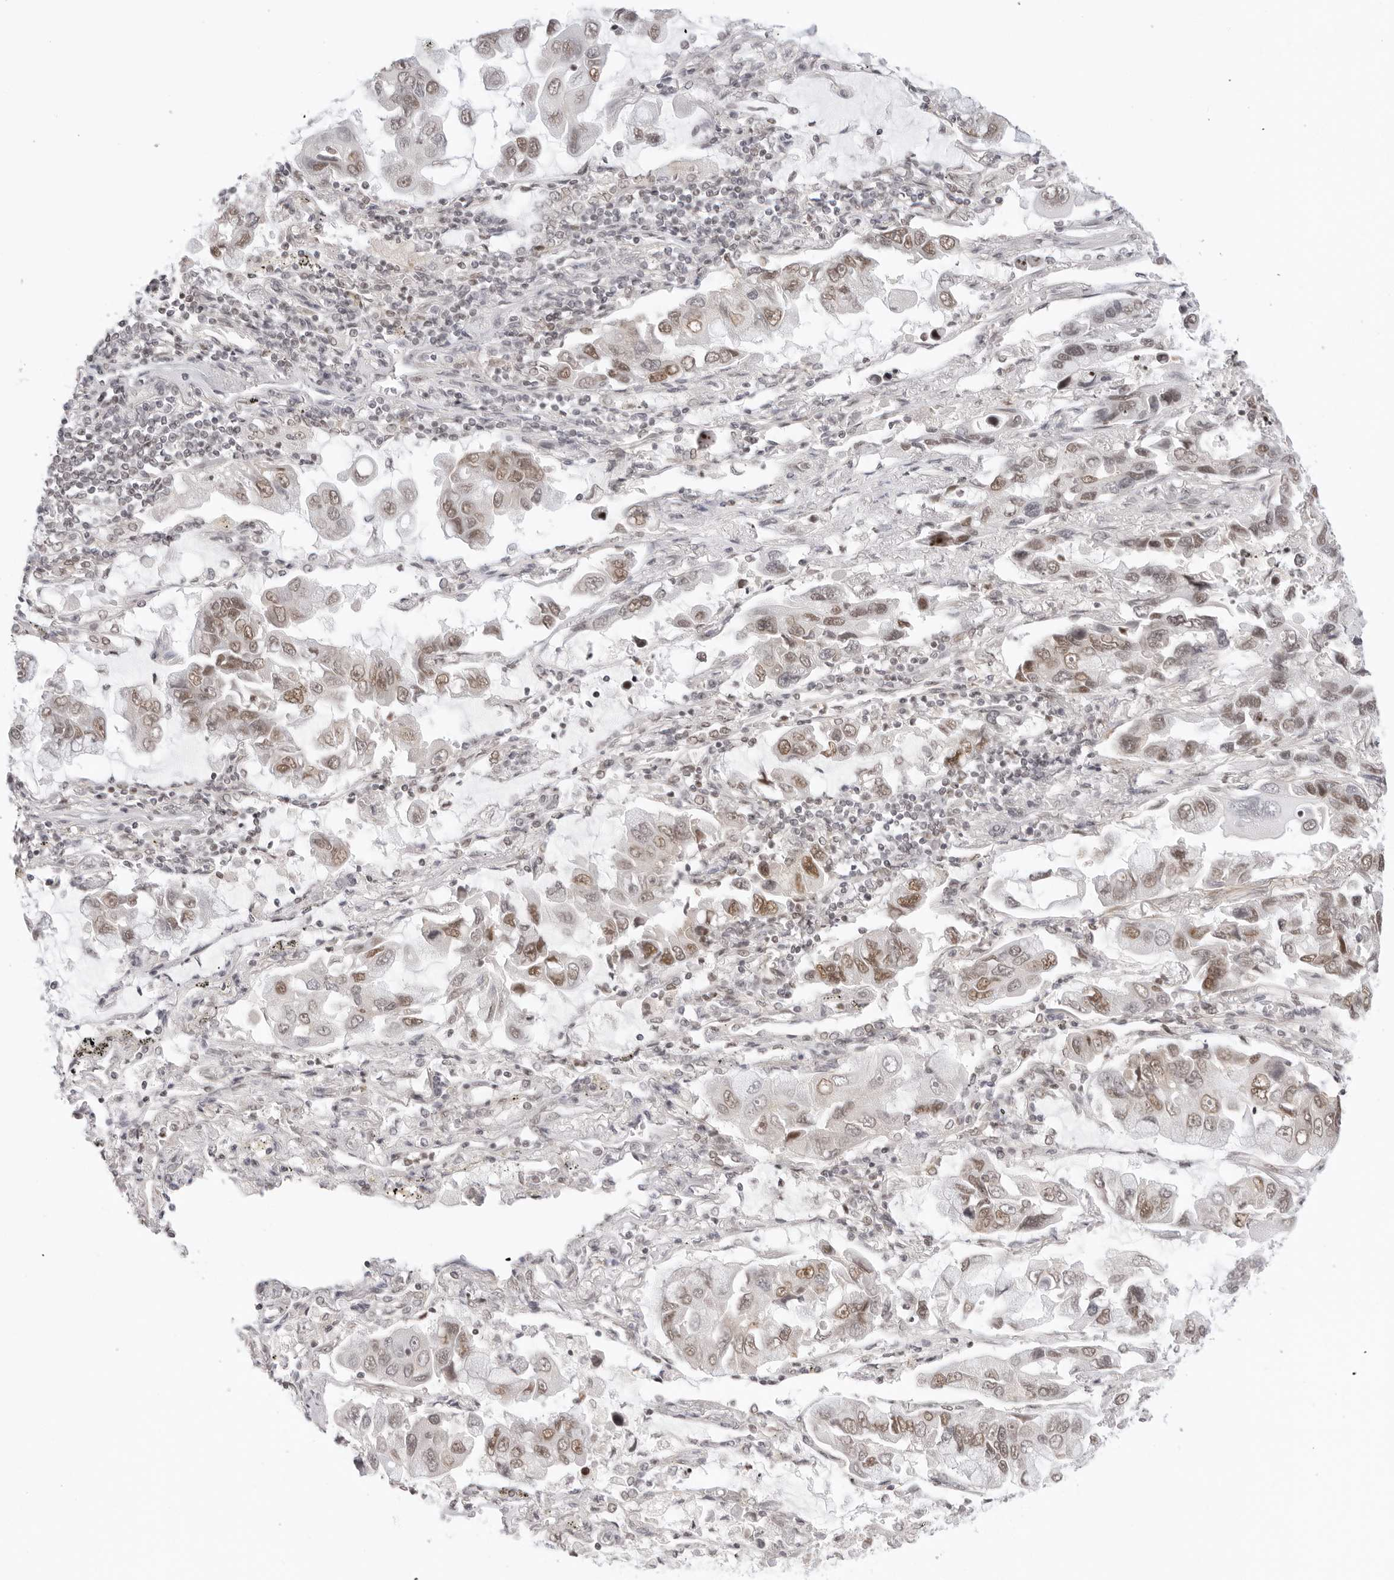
{"staining": {"intensity": "moderate", "quantity": ">75%", "location": "nuclear"}, "tissue": "lung cancer", "cell_type": "Tumor cells", "image_type": "cancer", "snomed": [{"axis": "morphology", "description": "Adenocarcinoma, NOS"}, {"axis": "topography", "description": "Lung"}], "caption": "Lung cancer (adenocarcinoma) stained for a protein reveals moderate nuclear positivity in tumor cells.", "gene": "TCIM", "patient": {"sex": "male", "age": 64}}